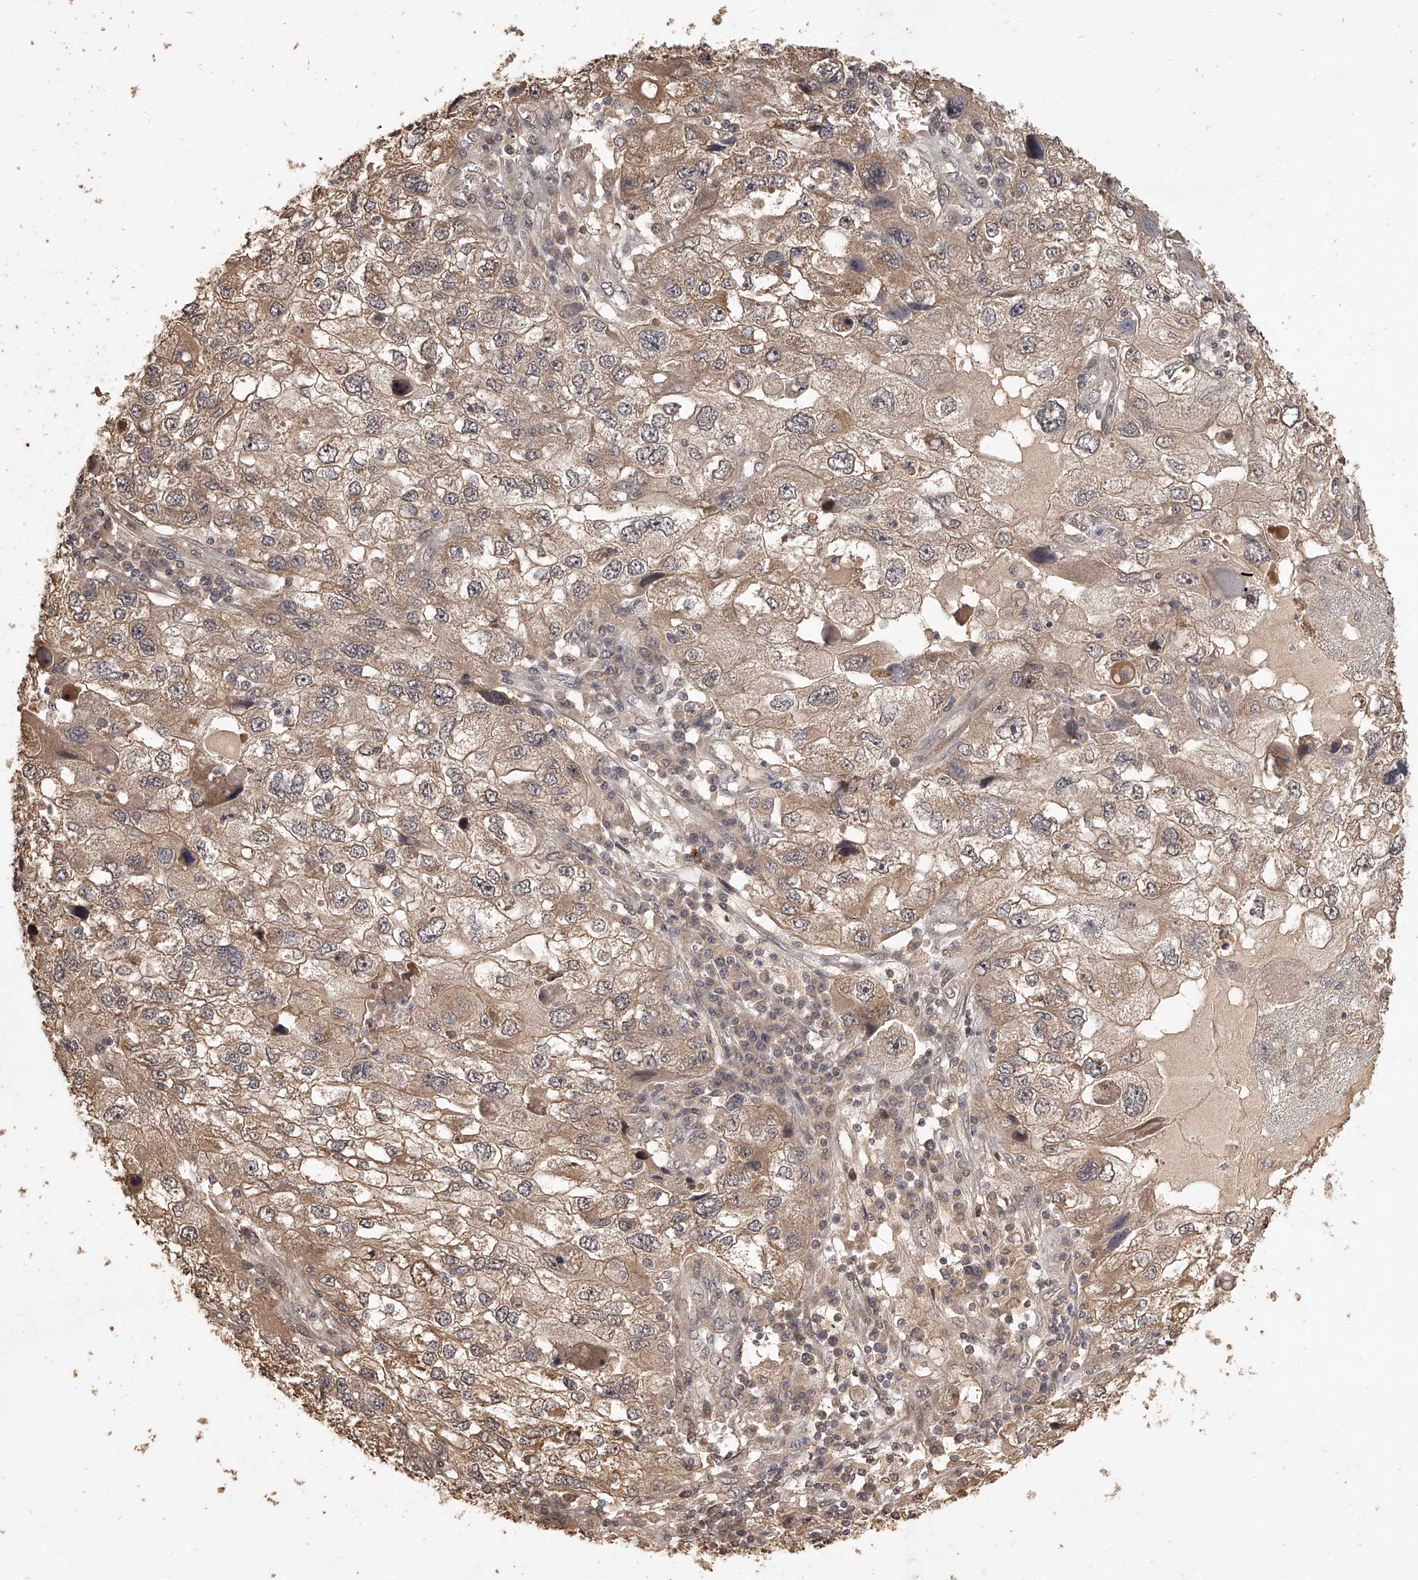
{"staining": {"intensity": "moderate", "quantity": ">75%", "location": "cytoplasmic/membranous"}, "tissue": "endometrial cancer", "cell_type": "Tumor cells", "image_type": "cancer", "snomed": [{"axis": "morphology", "description": "Adenocarcinoma, NOS"}, {"axis": "topography", "description": "Endometrium"}], "caption": "Endometrial cancer (adenocarcinoma) was stained to show a protein in brown. There is medium levels of moderate cytoplasmic/membranous positivity in about >75% of tumor cells.", "gene": "SLC37A1", "patient": {"sex": "female", "age": 49}}